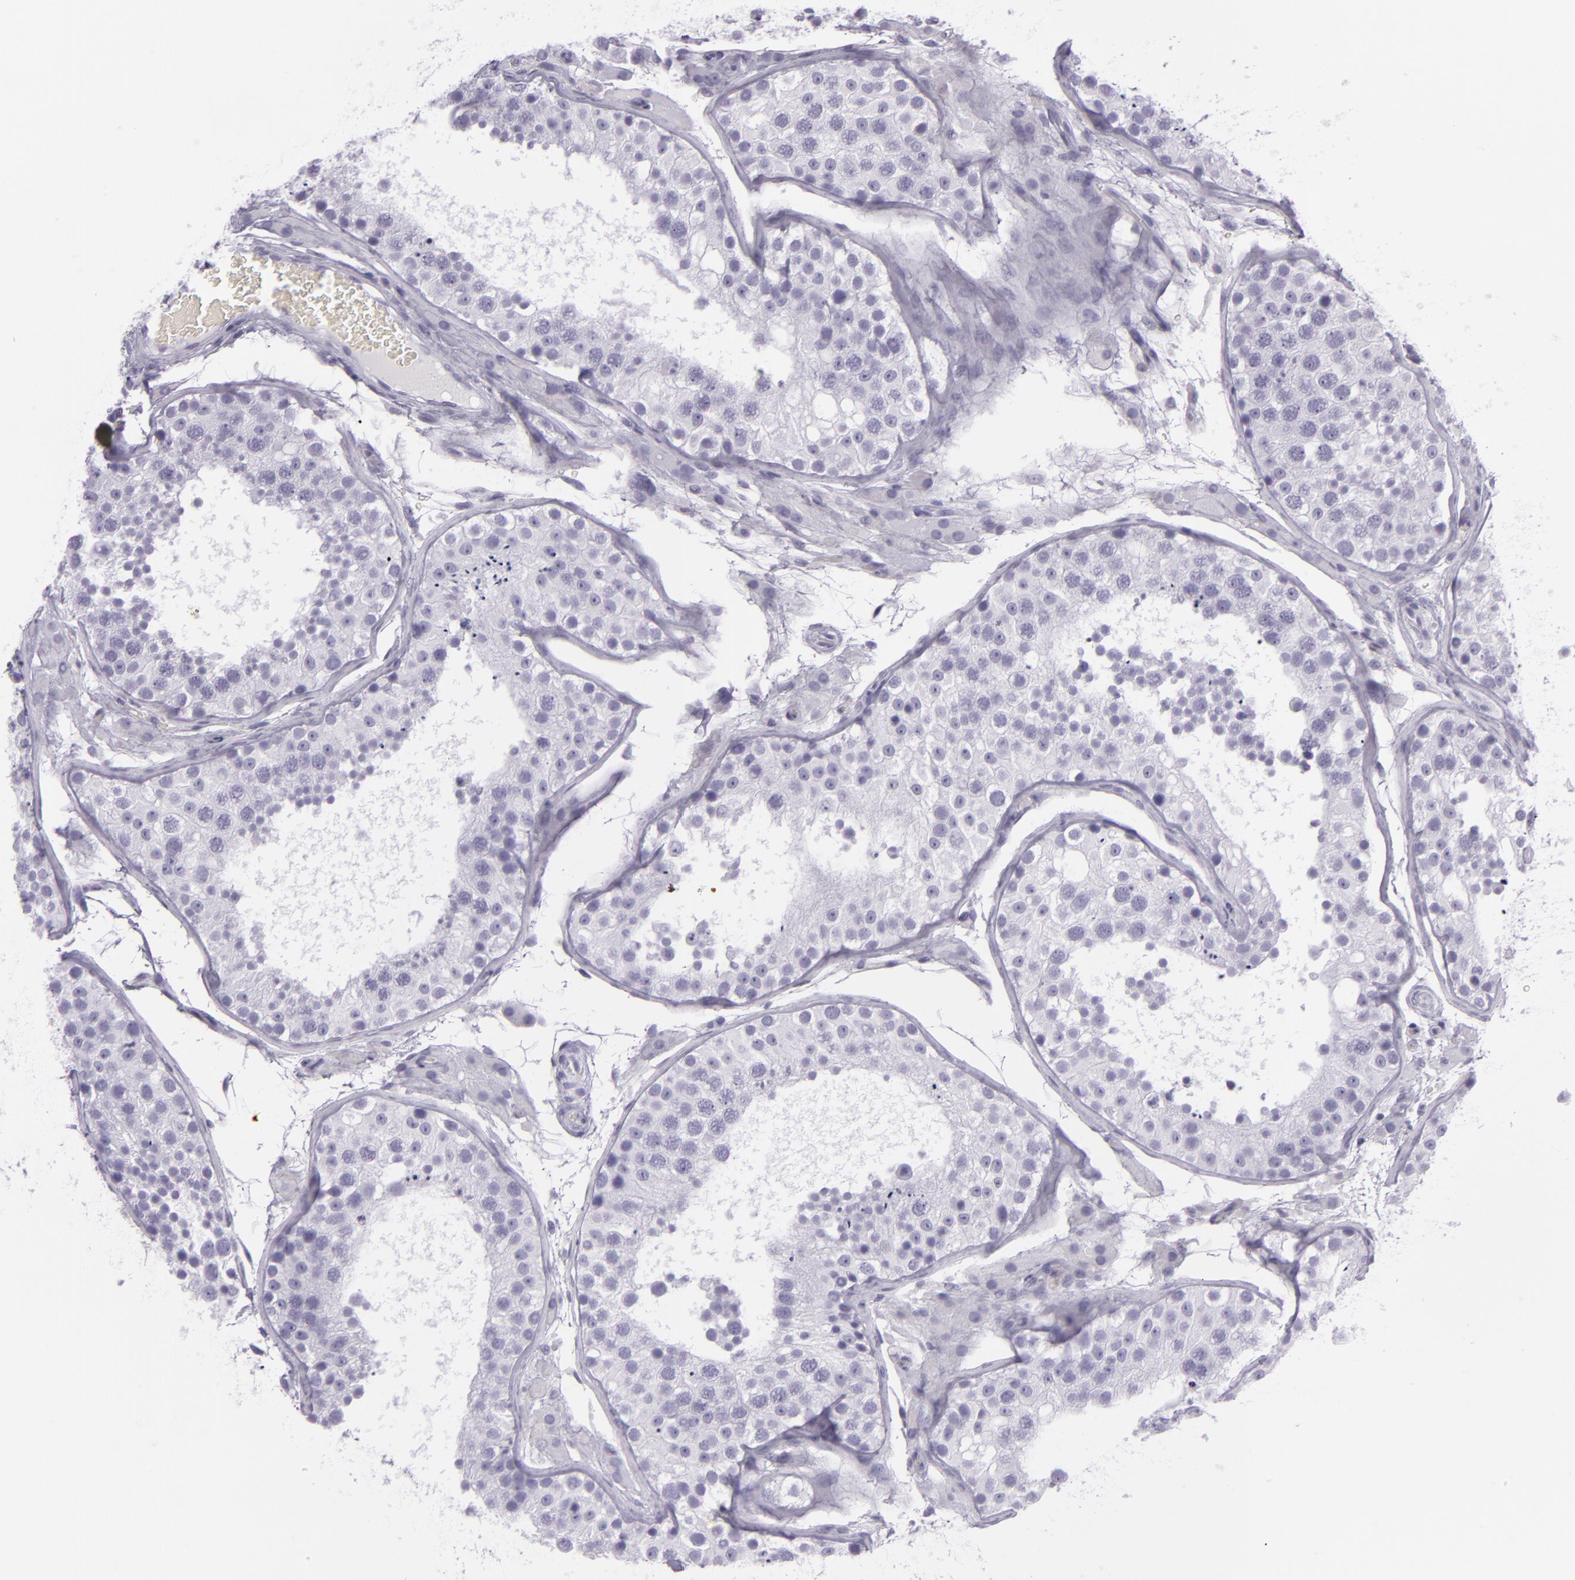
{"staining": {"intensity": "negative", "quantity": "none", "location": "none"}, "tissue": "testis", "cell_type": "Cells in seminiferous ducts", "image_type": "normal", "snomed": [{"axis": "morphology", "description": "Normal tissue, NOS"}, {"axis": "topography", "description": "Testis"}], "caption": "This is a photomicrograph of IHC staining of unremarkable testis, which shows no expression in cells in seminiferous ducts. (Immunohistochemistry, brightfield microscopy, high magnification).", "gene": "MUC6", "patient": {"sex": "male", "age": 26}}